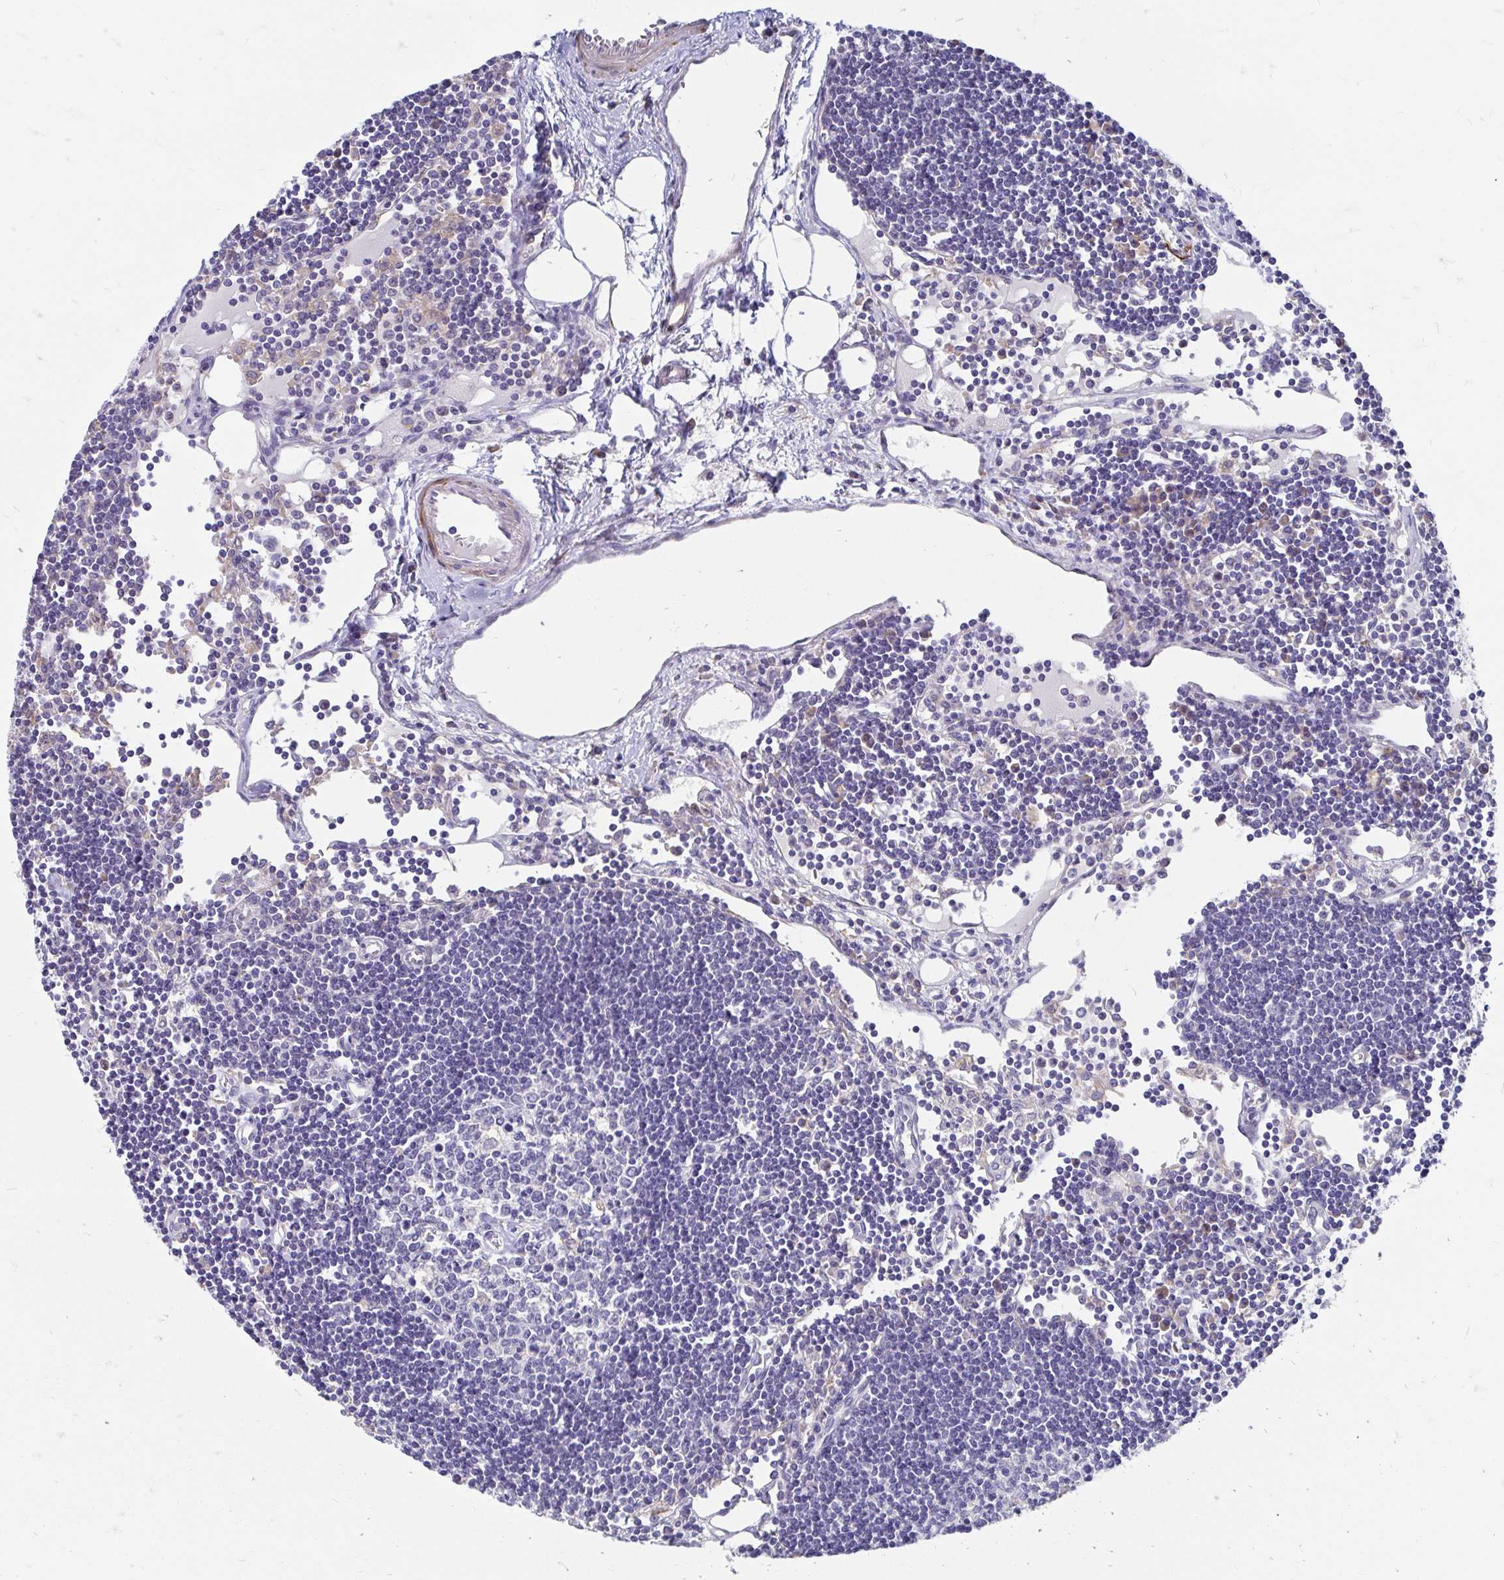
{"staining": {"intensity": "negative", "quantity": "none", "location": "none"}, "tissue": "lymph node", "cell_type": "Germinal center cells", "image_type": "normal", "snomed": [{"axis": "morphology", "description": "Normal tissue, NOS"}, {"axis": "topography", "description": "Lymph node"}], "caption": "Lymph node stained for a protein using immunohistochemistry shows no staining germinal center cells.", "gene": "CDKL1", "patient": {"sex": "female", "age": 65}}